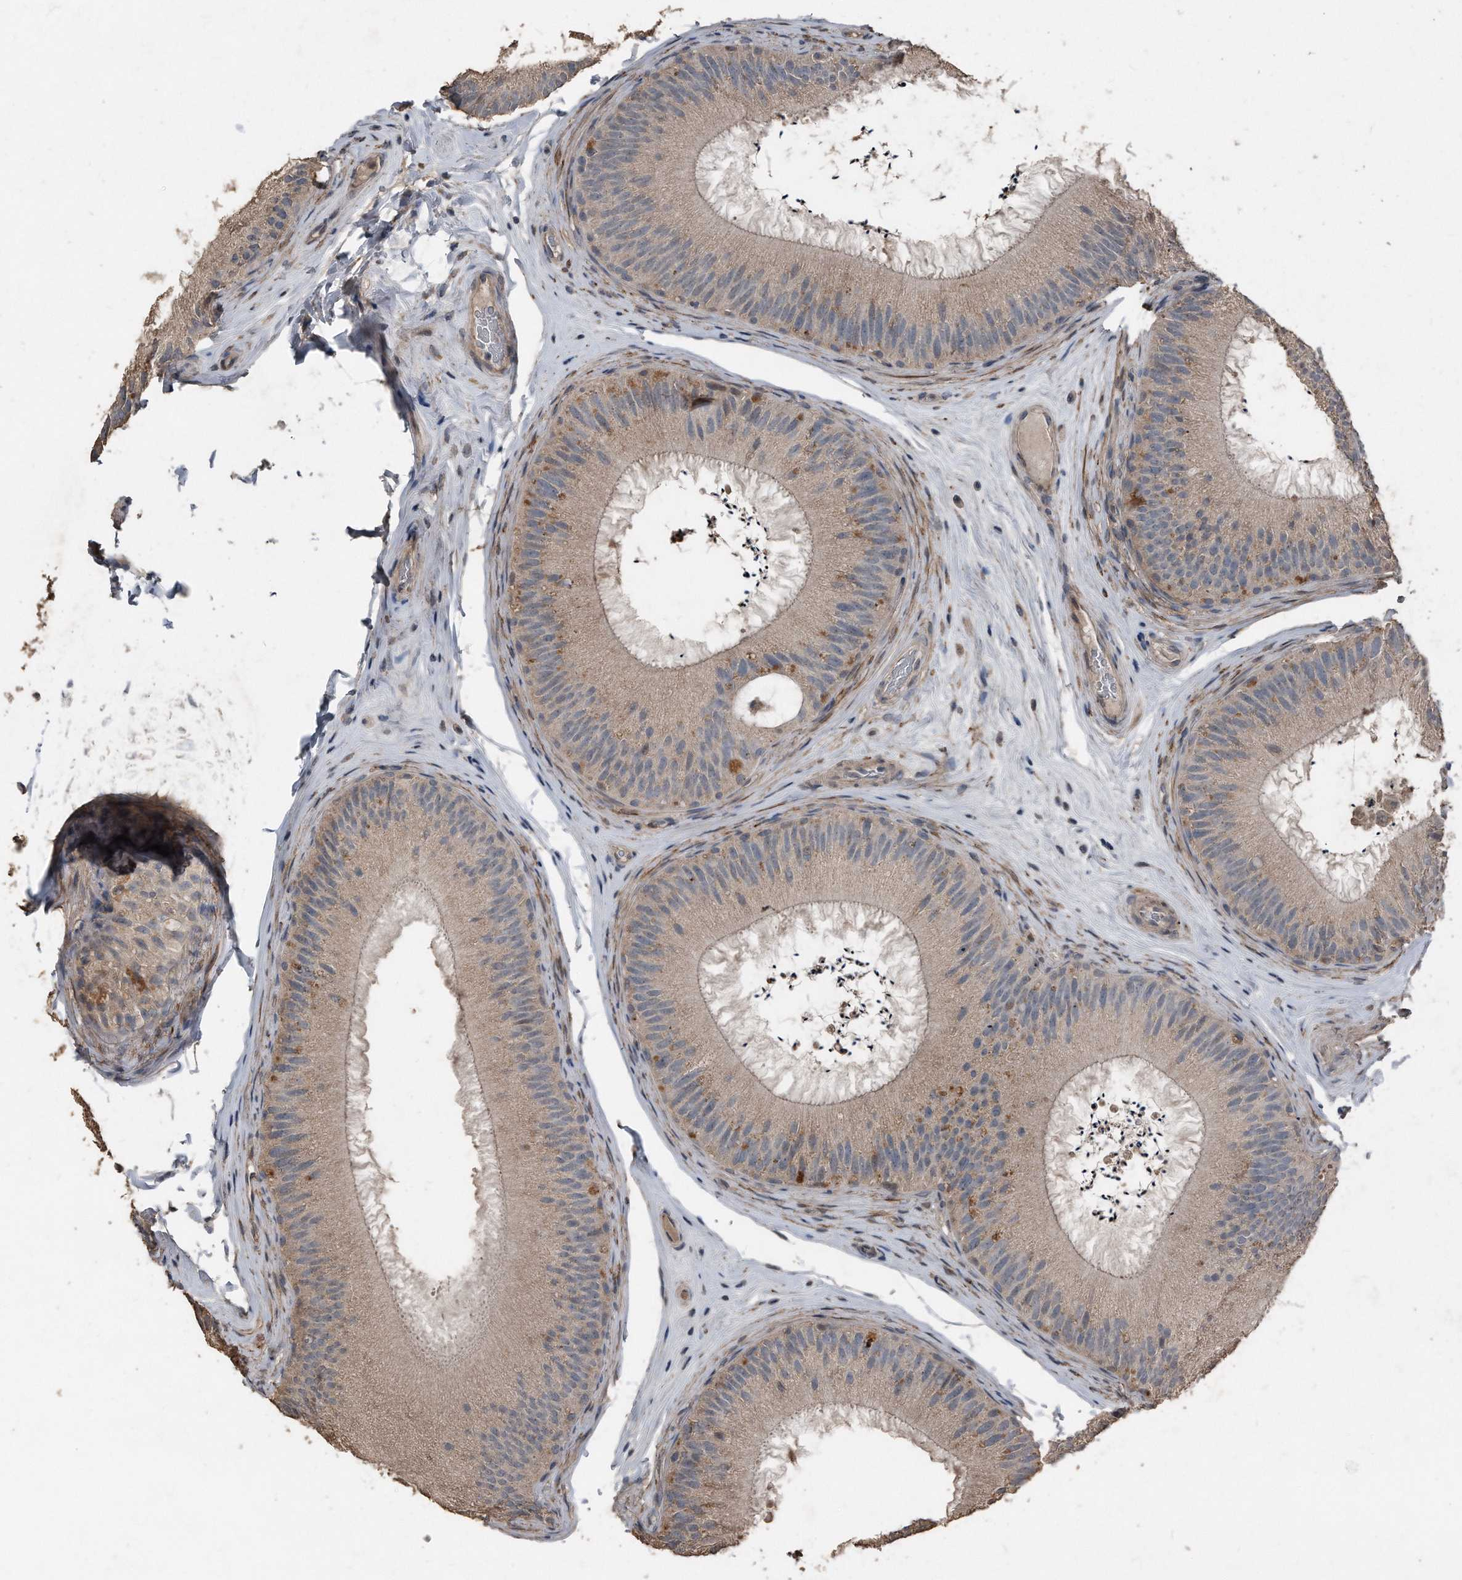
{"staining": {"intensity": "moderate", "quantity": ">75%", "location": "cytoplasmic/membranous"}, "tissue": "epididymis", "cell_type": "Glandular cells", "image_type": "normal", "snomed": [{"axis": "morphology", "description": "Normal tissue, NOS"}, {"axis": "topography", "description": "Epididymis"}], "caption": "Glandular cells reveal medium levels of moderate cytoplasmic/membranous expression in approximately >75% of cells in unremarkable epididymis.", "gene": "ANKRD10", "patient": {"sex": "male", "age": 45}}